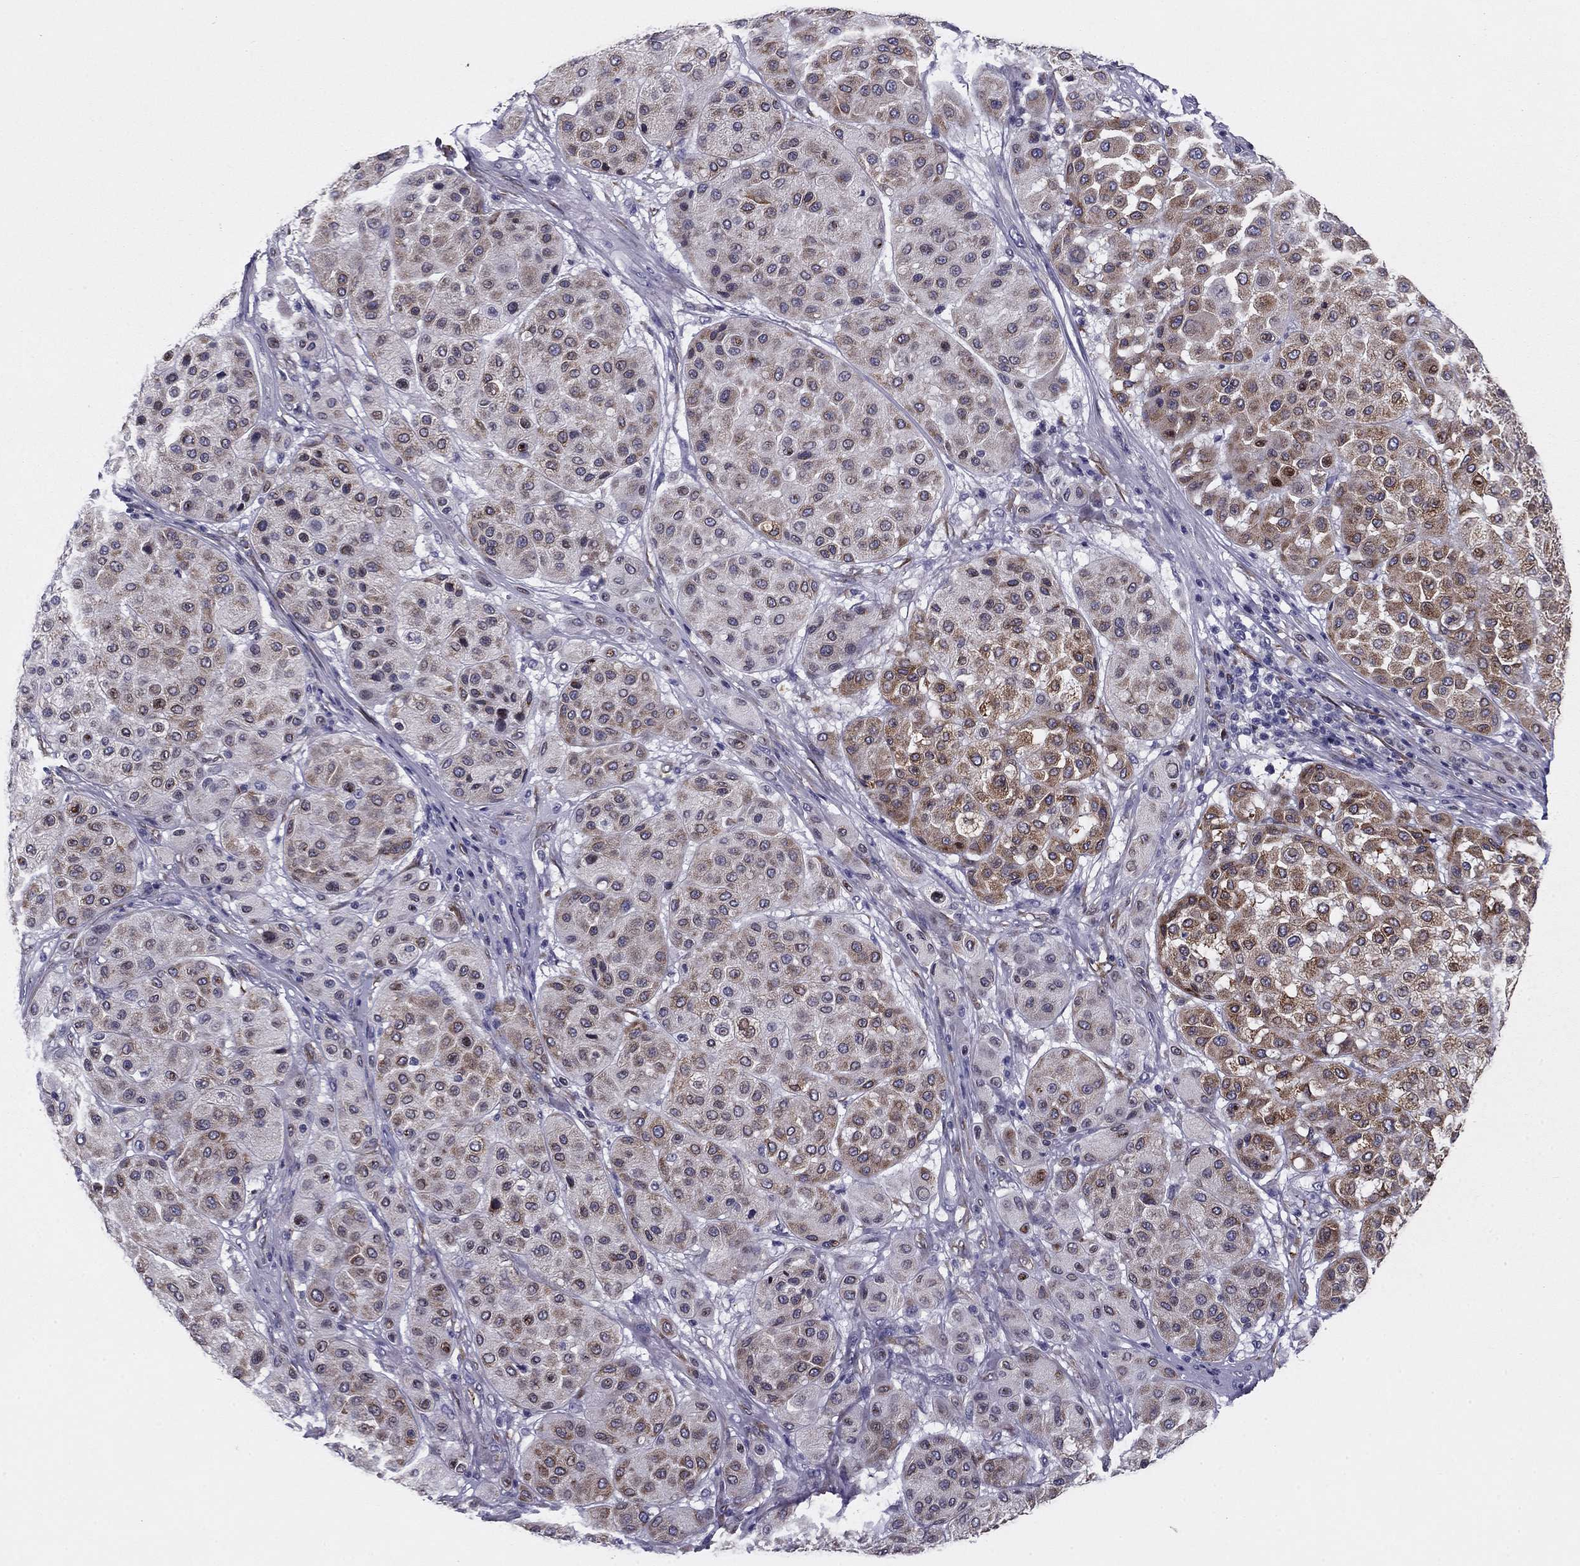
{"staining": {"intensity": "moderate", "quantity": "25%-75%", "location": "cytoplasmic/membranous"}, "tissue": "melanoma", "cell_type": "Tumor cells", "image_type": "cancer", "snomed": [{"axis": "morphology", "description": "Malignant melanoma, Metastatic site"}, {"axis": "topography", "description": "Smooth muscle"}], "caption": "Malignant melanoma (metastatic site) stained with DAB immunohistochemistry shows medium levels of moderate cytoplasmic/membranous expression in about 25%-75% of tumor cells. The protein is shown in brown color, while the nuclei are stained blue.", "gene": "TMED3", "patient": {"sex": "male", "age": 41}}